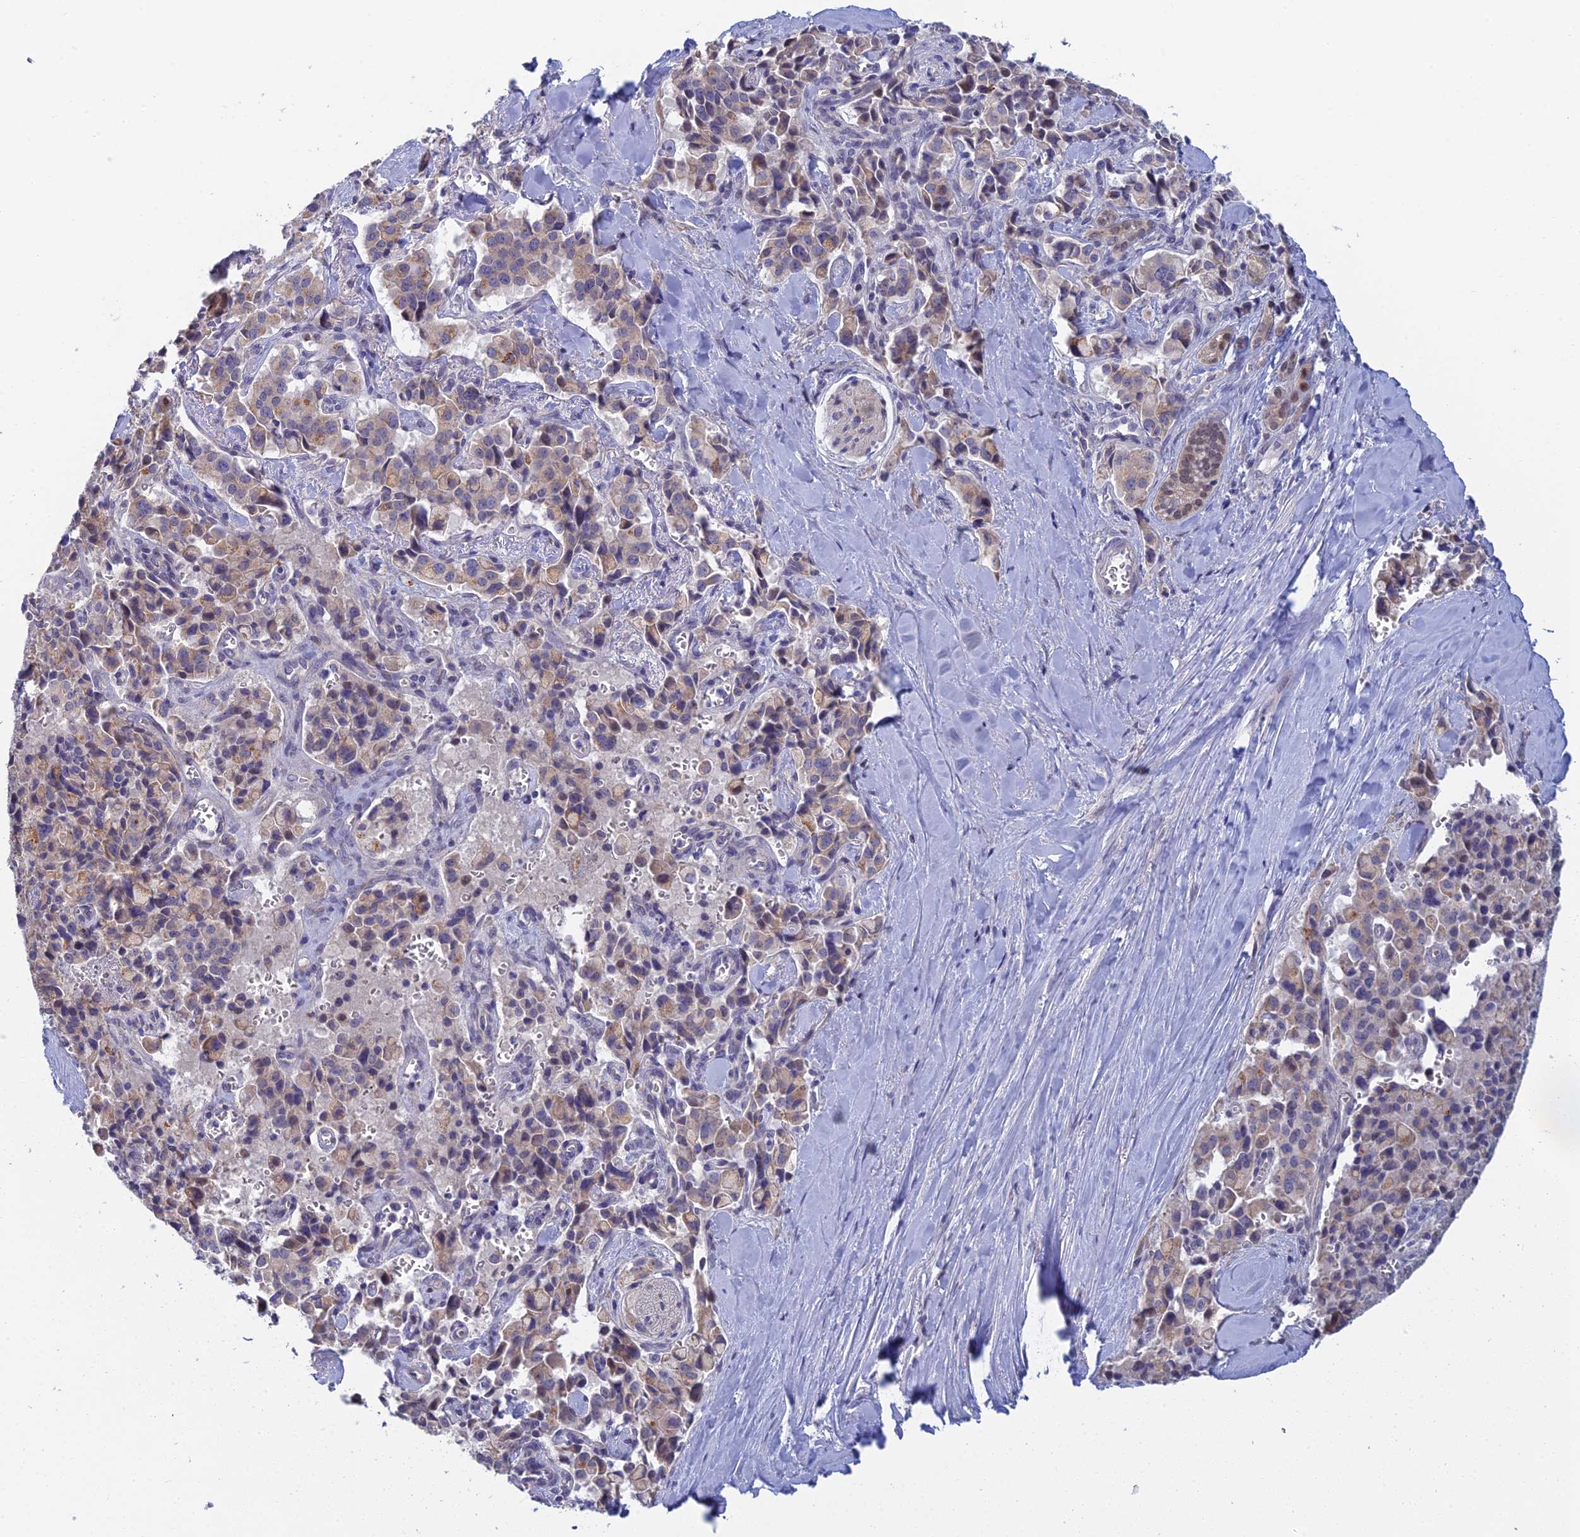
{"staining": {"intensity": "weak", "quantity": "25%-75%", "location": "cytoplasmic/membranous"}, "tissue": "pancreatic cancer", "cell_type": "Tumor cells", "image_type": "cancer", "snomed": [{"axis": "morphology", "description": "Adenocarcinoma, NOS"}, {"axis": "topography", "description": "Pancreas"}], "caption": "Weak cytoplasmic/membranous positivity for a protein is seen in approximately 25%-75% of tumor cells of pancreatic adenocarcinoma using immunohistochemistry (IHC).", "gene": "GIPC1", "patient": {"sex": "male", "age": 65}}